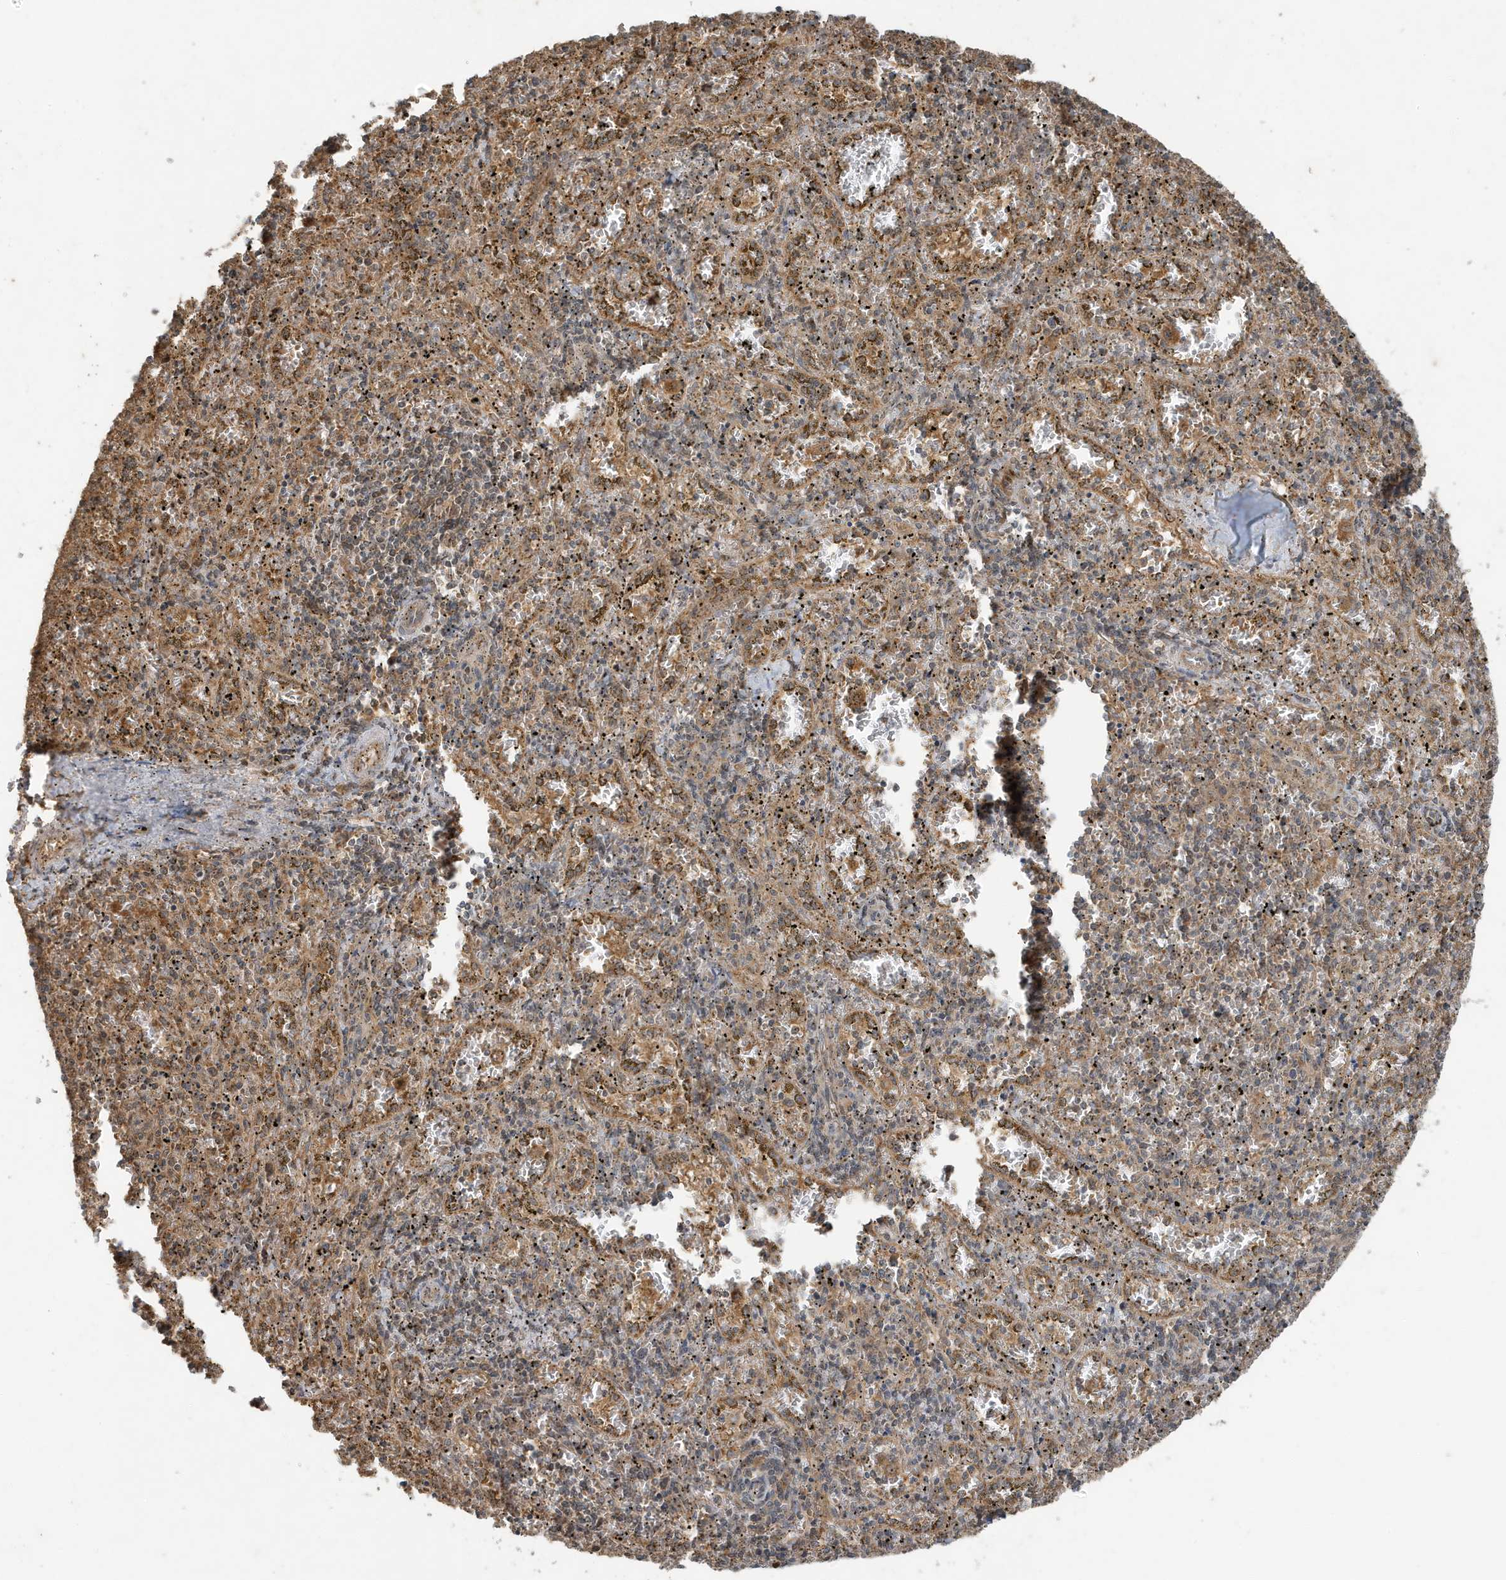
{"staining": {"intensity": "weak", "quantity": "25%-75%", "location": "cytoplasmic/membranous"}, "tissue": "spleen", "cell_type": "Cells in red pulp", "image_type": "normal", "snomed": [{"axis": "morphology", "description": "Normal tissue, NOS"}, {"axis": "topography", "description": "Spleen"}], "caption": "This micrograph shows benign spleen stained with immunohistochemistry to label a protein in brown. The cytoplasmic/membranous of cells in red pulp show weak positivity for the protein. Nuclei are counter-stained blue.", "gene": "ABCB9", "patient": {"sex": "male", "age": 11}}